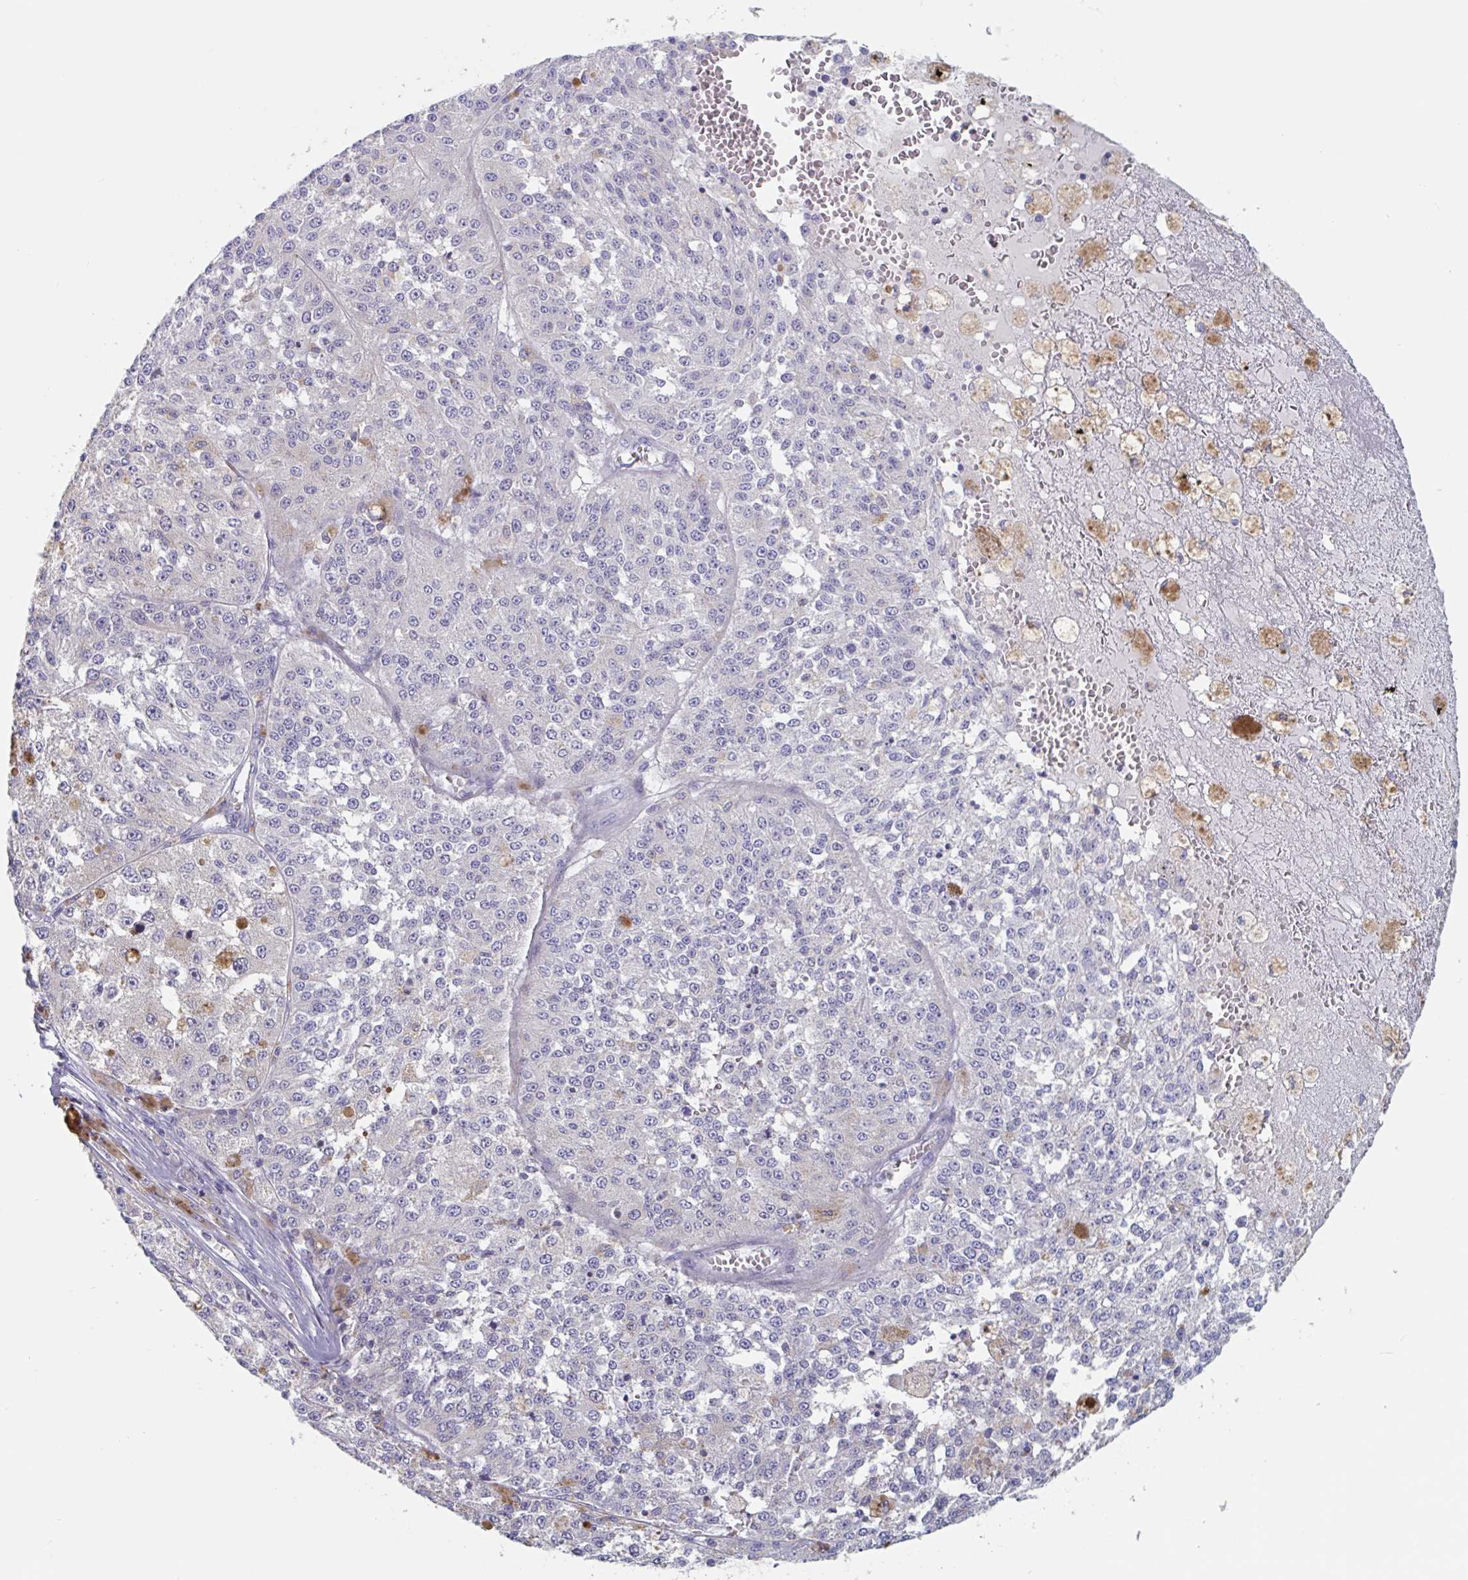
{"staining": {"intensity": "negative", "quantity": "none", "location": "none"}, "tissue": "melanoma", "cell_type": "Tumor cells", "image_type": "cancer", "snomed": [{"axis": "morphology", "description": "Malignant melanoma, Metastatic site"}, {"axis": "topography", "description": "Lymph node"}], "caption": "Immunohistochemical staining of melanoma reveals no significant expression in tumor cells.", "gene": "ABHD16A", "patient": {"sex": "female", "age": 64}}